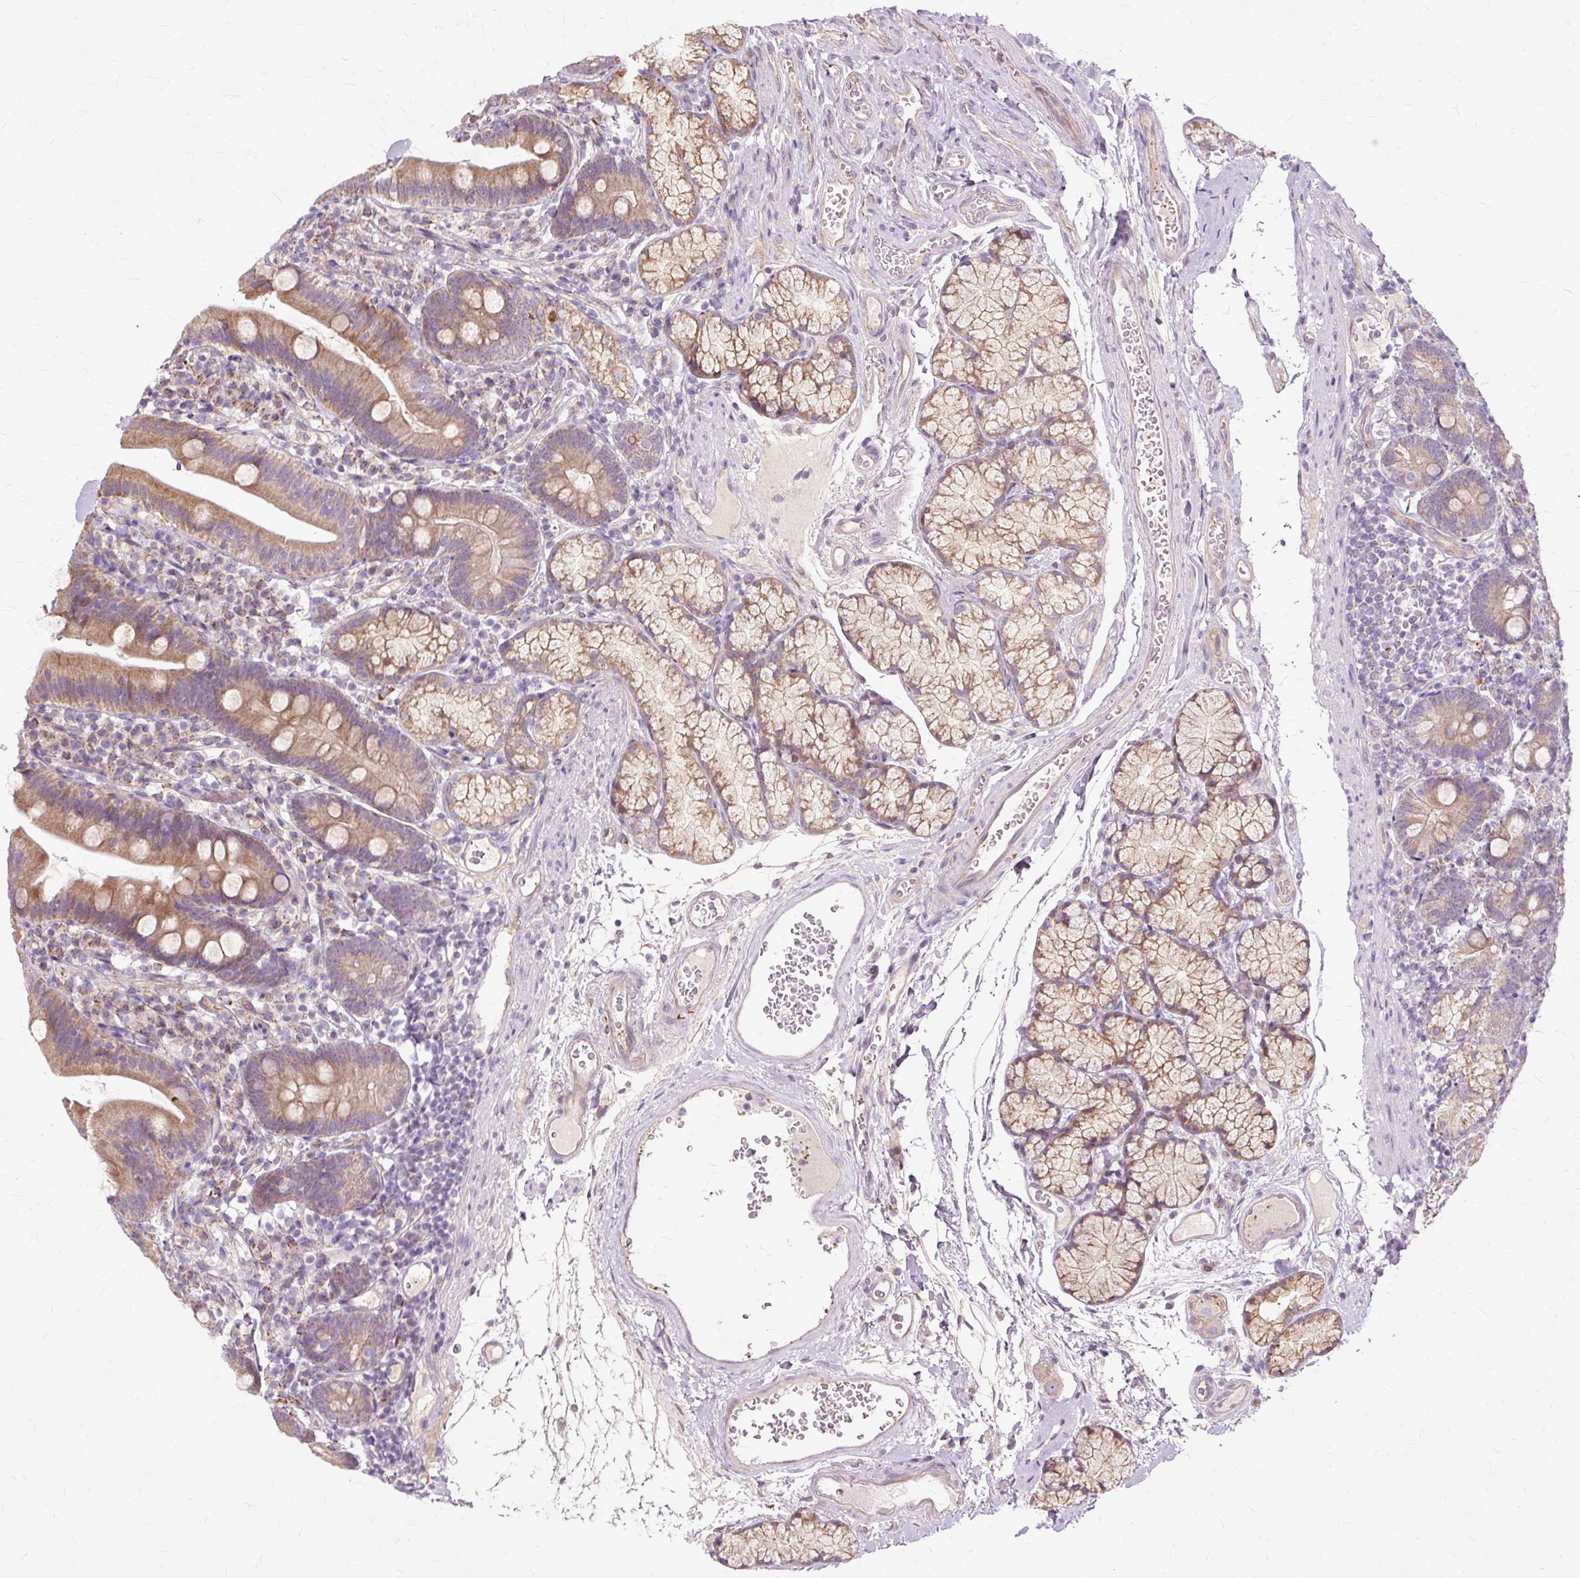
{"staining": {"intensity": "moderate", "quantity": ">75%", "location": "cytoplasmic/membranous"}, "tissue": "duodenum", "cell_type": "Glandular cells", "image_type": "normal", "snomed": [{"axis": "morphology", "description": "Normal tissue, NOS"}, {"axis": "topography", "description": "Duodenum"}], "caption": "Protein positivity by immunohistochemistry (IHC) reveals moderate cytoplasmic/membranous expression in about >75% of glandular cells in normal duodenum.", "gene": "PDZD2", "patient": {"sex": "female", "age": 67}}